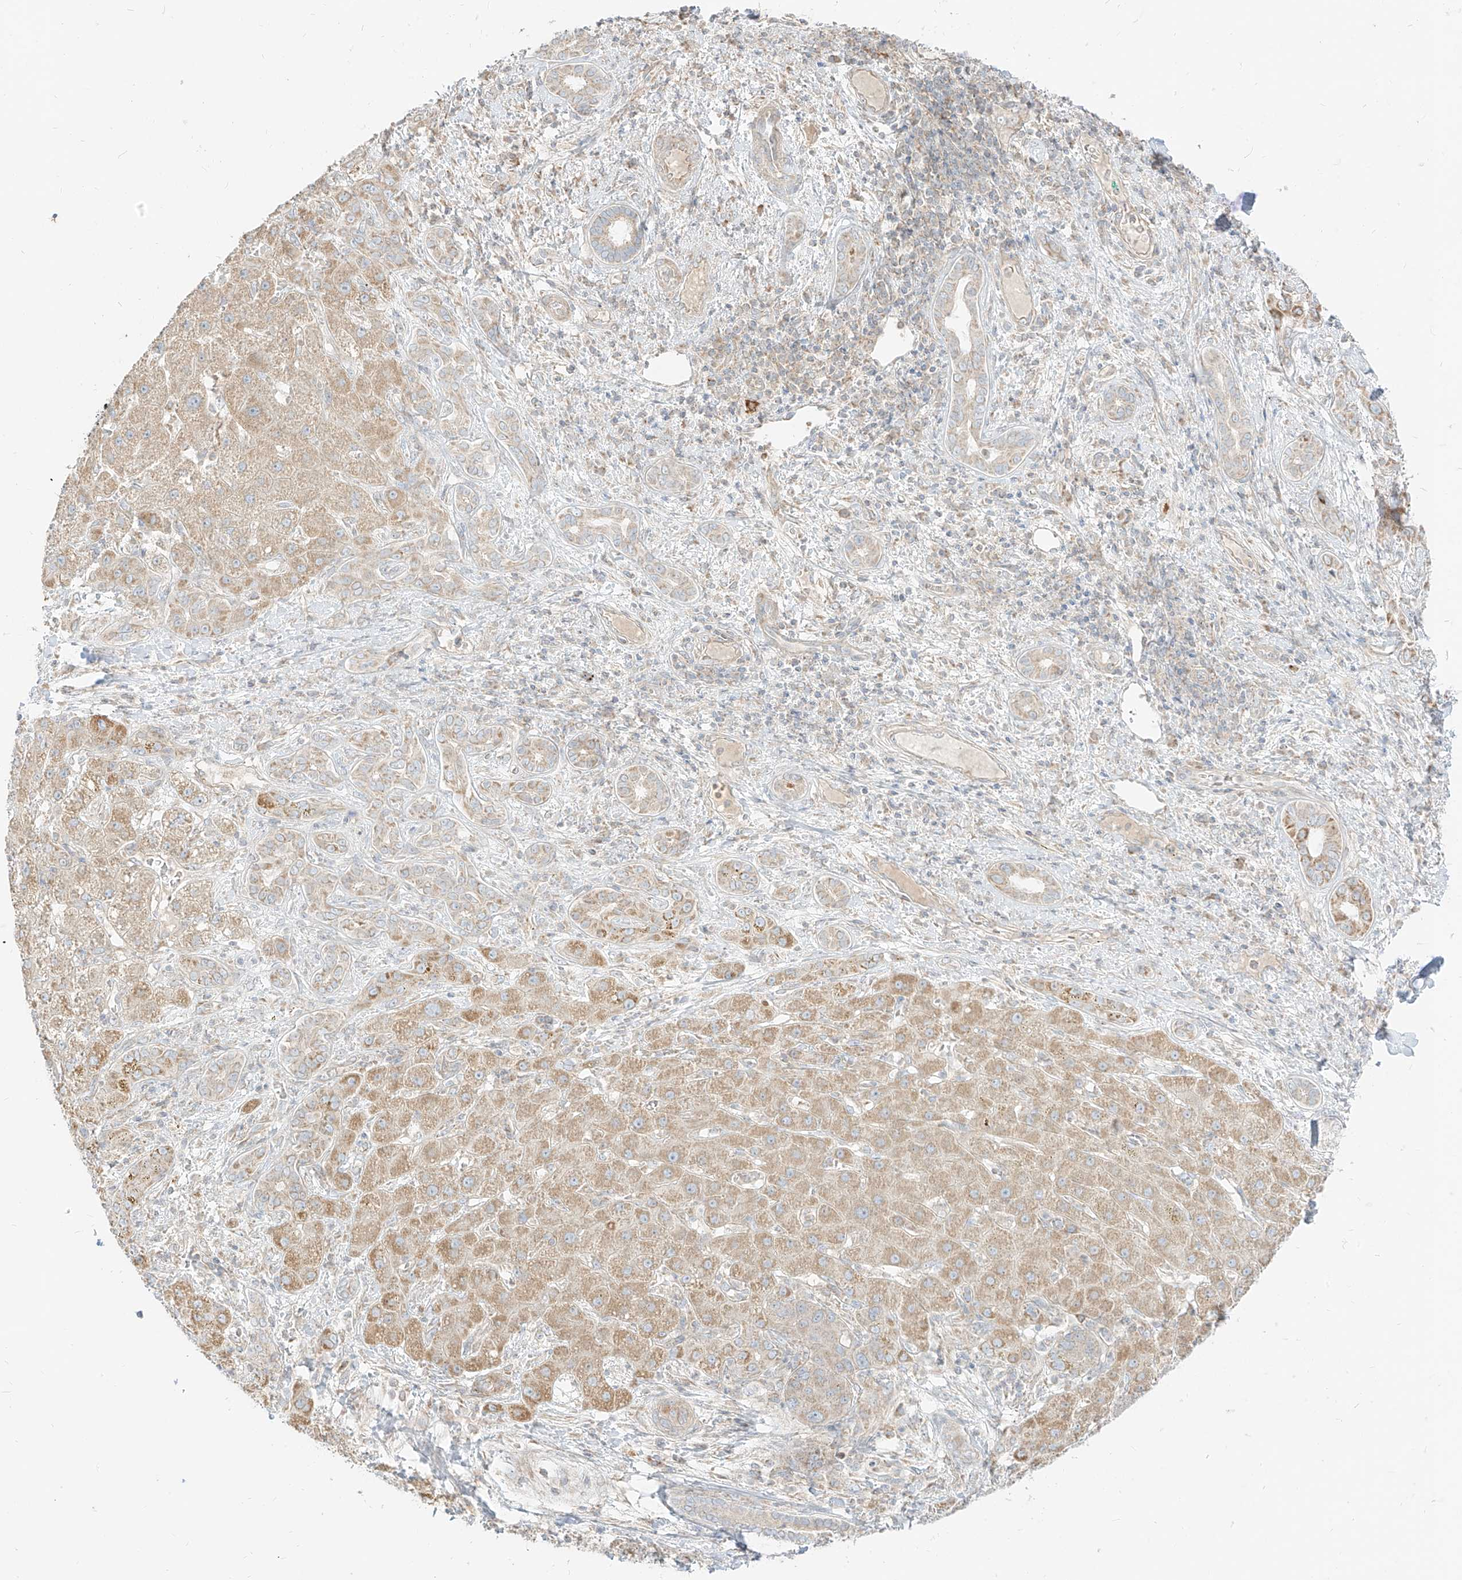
{"staining": {"intensity": "weak", "quantity": ">75%", "location": "cytoplasmic/membranous"}, "tissue": "liver cancer", "cell_type": "Tumor cells", "image_type": "cancer", "snomed": [{"axis": "morphology", "description": "Carcinoma, Hepatocellular, NOS"}, {"axis": "topography", "description": "Liver"}], "caption": "Protein staining of liver cancer (hepatocellular carcinoma) tissue exhibits weak cytoplasmic/membranous positivity in approximately >75% of tumor cells. Ihc stains the protein in brown and the nuclei are stained blue.", "gene": "ZIM3", "patient": {"sex": "male", "age": 65}}